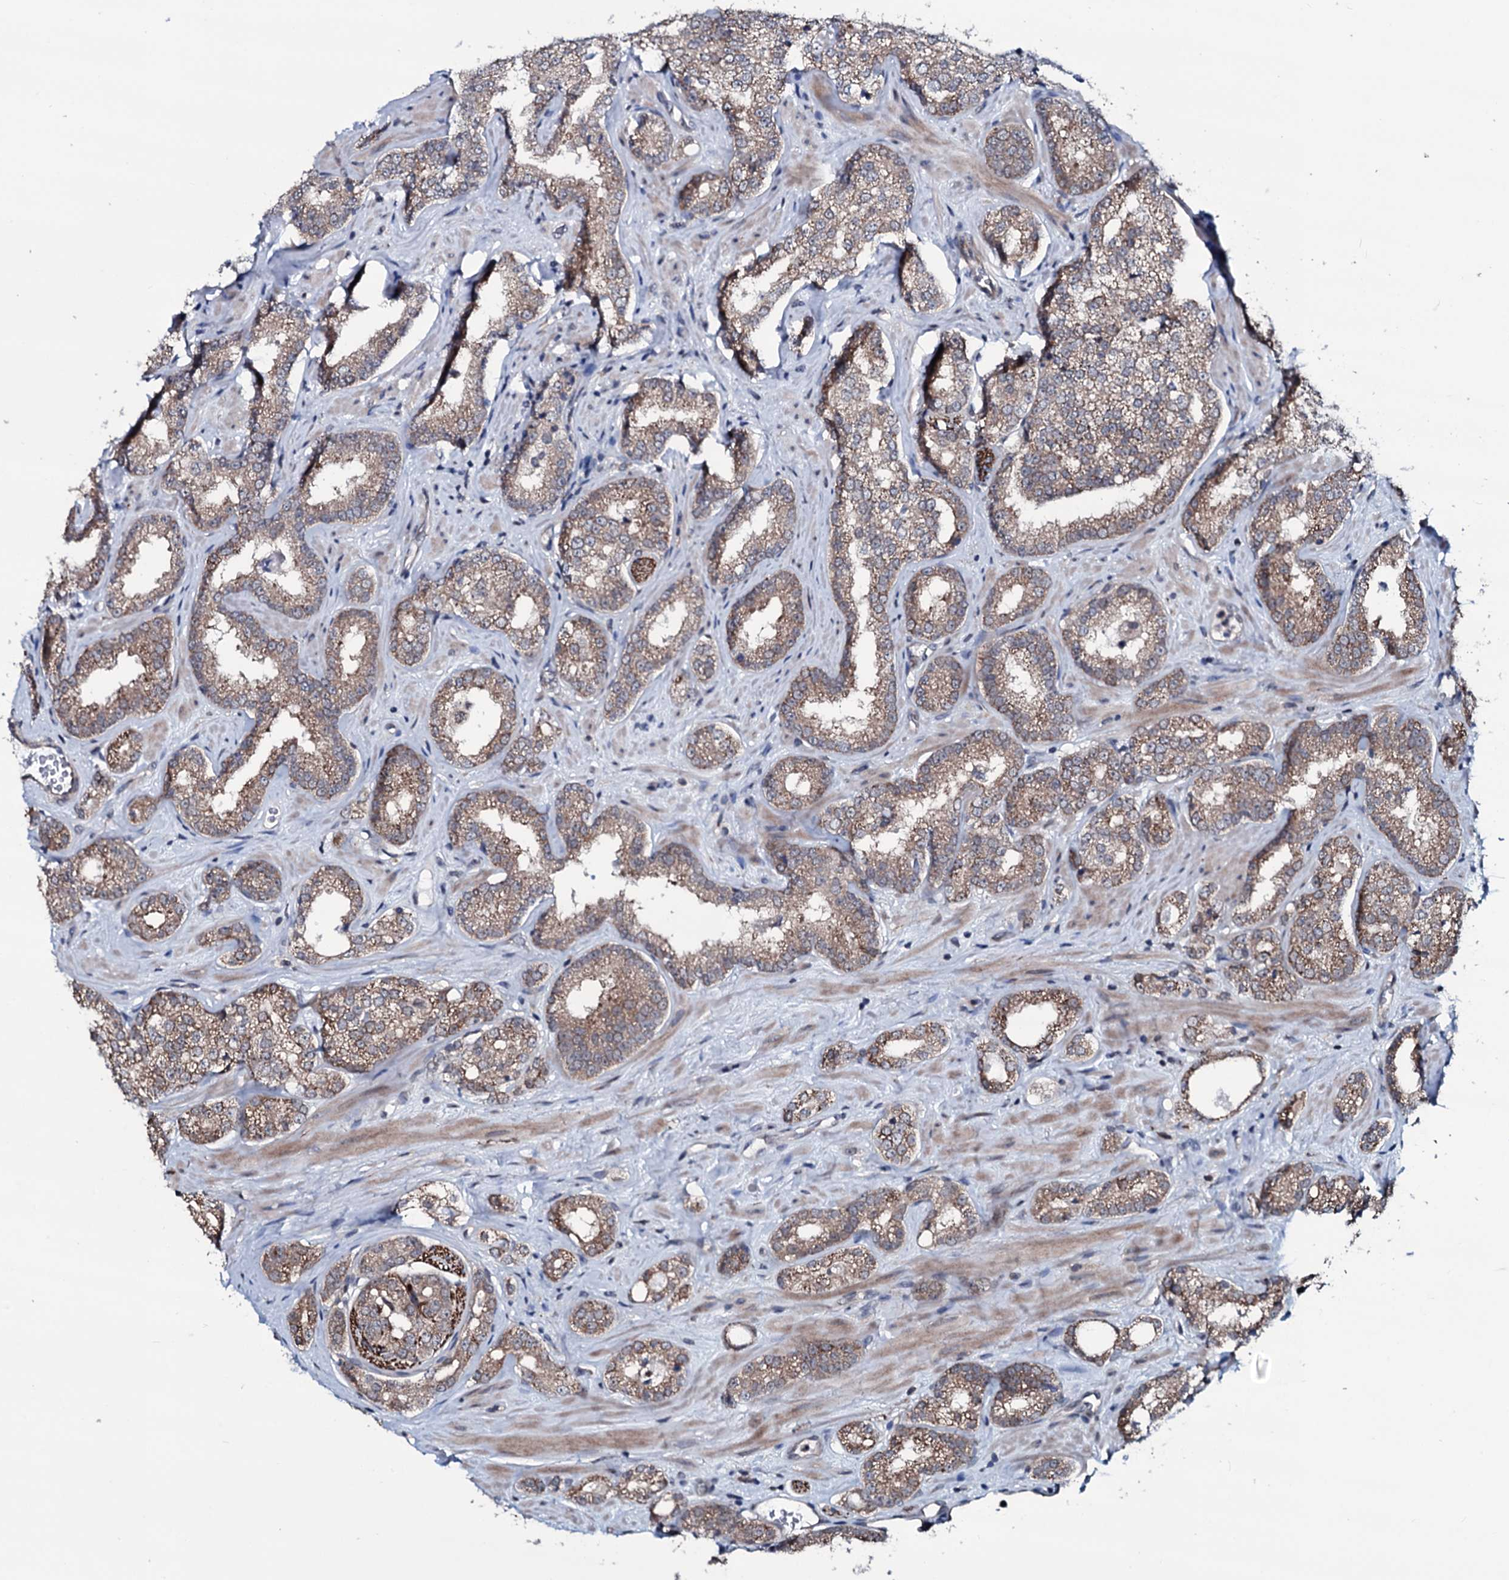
{"staining": {"intensity": "moderate", "quantity": "25%-75%", "location": "cytoplasmic/membranous"}, "tissue": "prostate cancer", "cell_type": "Tumor cells", "image_type": "cancer", "snomed": [{"axis": "morphology", "description": "Normal tissue, NOS"}, {"axis": "morphology", "description": "Adenocarcinoma, High grade"}, {"axis": "topography", "description": "Prostate"}], "caption": "The immunohistochemical stain labels moderate cytoplasmic/membranous staining in tumor cells of adenocarcinoma (high-grade) (prostate) tissue. Immunohistochemistry stains the protein in brown and the nuclei are stained blue.", "gene": "OGFOD2", "patient": {"sex": "male", "age": 83}}